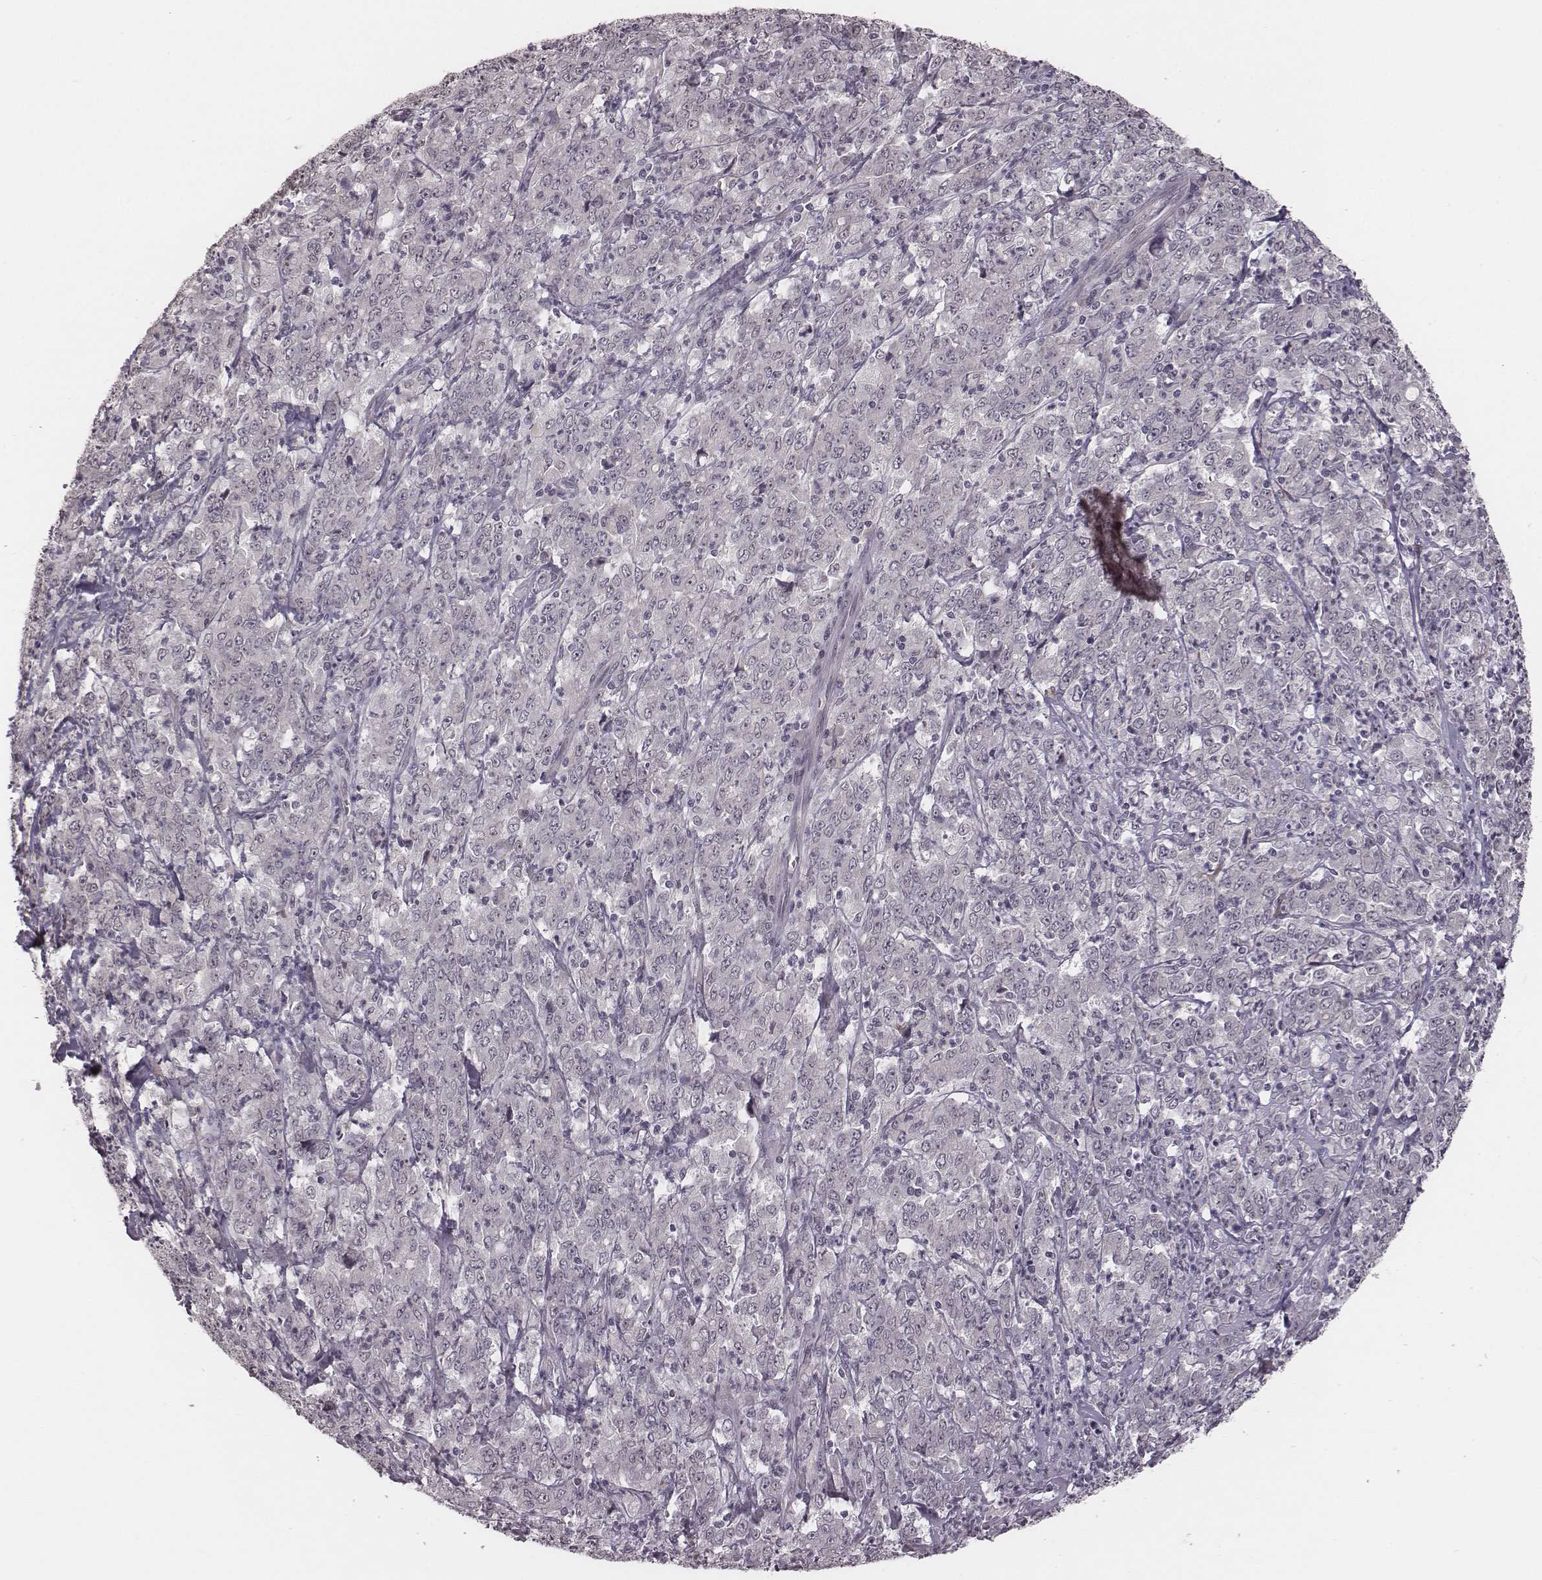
{"staining": {"intensity": "negative", "quantity": "none", "location": "none"}, "tissue": "stomach cancer", "cell_type": "Tumor cells", "image_type": "cancer", "snomed": [{"axis": "morphology", "description": "Adenocarcinoma, NOS"}, {"axis": "topography", "description": "Stomach, lower"}], "caption": "DAB immunohistochemical staining of stomach cancer (adenocarcinoma) exhibits no significant positivity in tumor cells.", "gene": "RPGRIP1", "patient": {"sex": "female", "age": 71}}